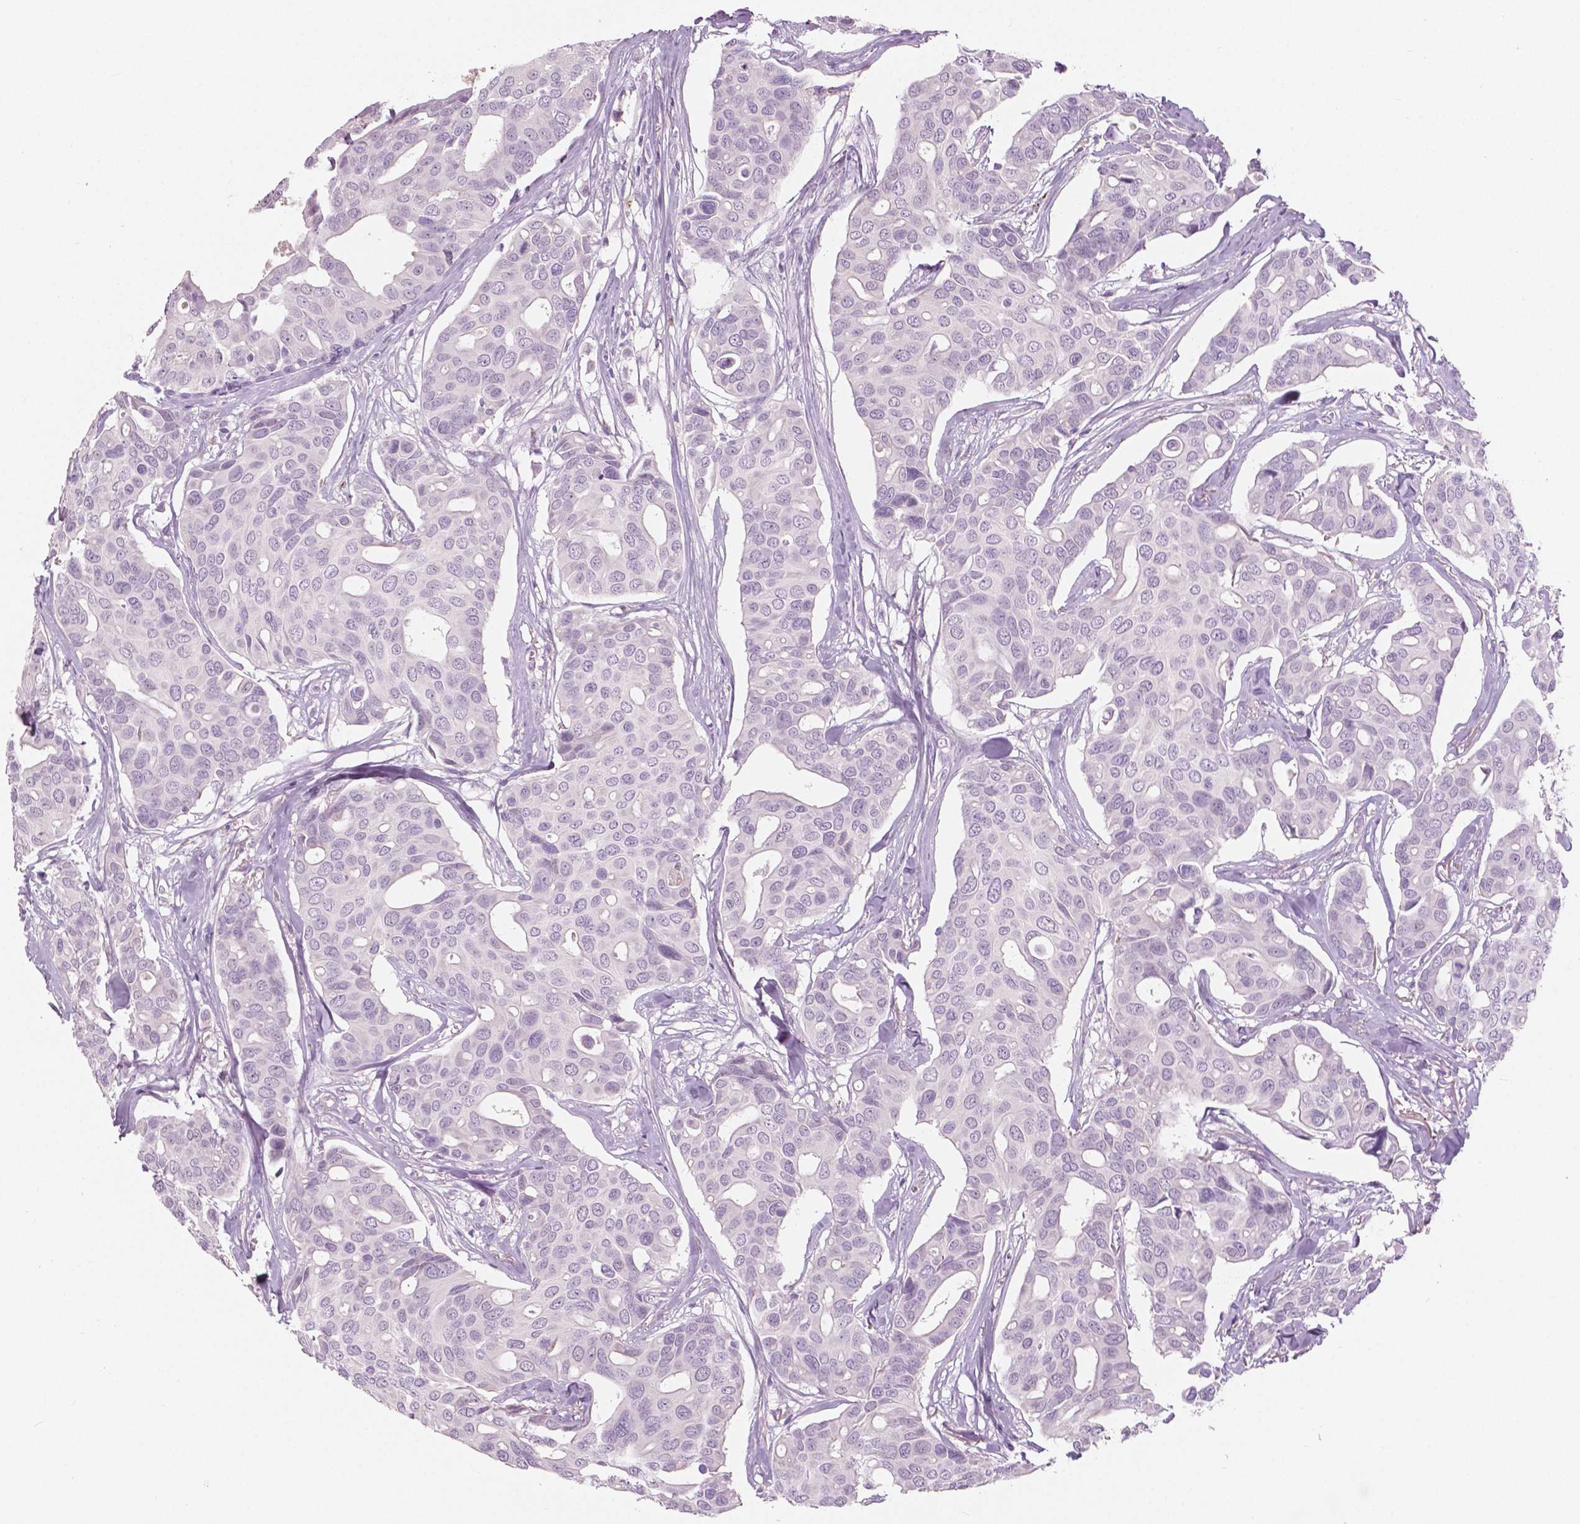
{"staining": {"intensity": "negative", "quantity": "none", "location": "none"}, "tissue": "breast cancer", "cell_type": "Tumor cells", "image_type": "cancer", "snomed": [{"axis": "morphology", "description": "Duct carcinoma"}, {"axis": "topography", "description": "Breast"}], "caption": "A high-resolution image shows immunohistochemistry (IHC) staining of invasive ductal carcinoma (breast), which reveals no significant positivity in tumor cells.", "gene": "A4GNT", "patient": {"sex": "female", "age": 54}}